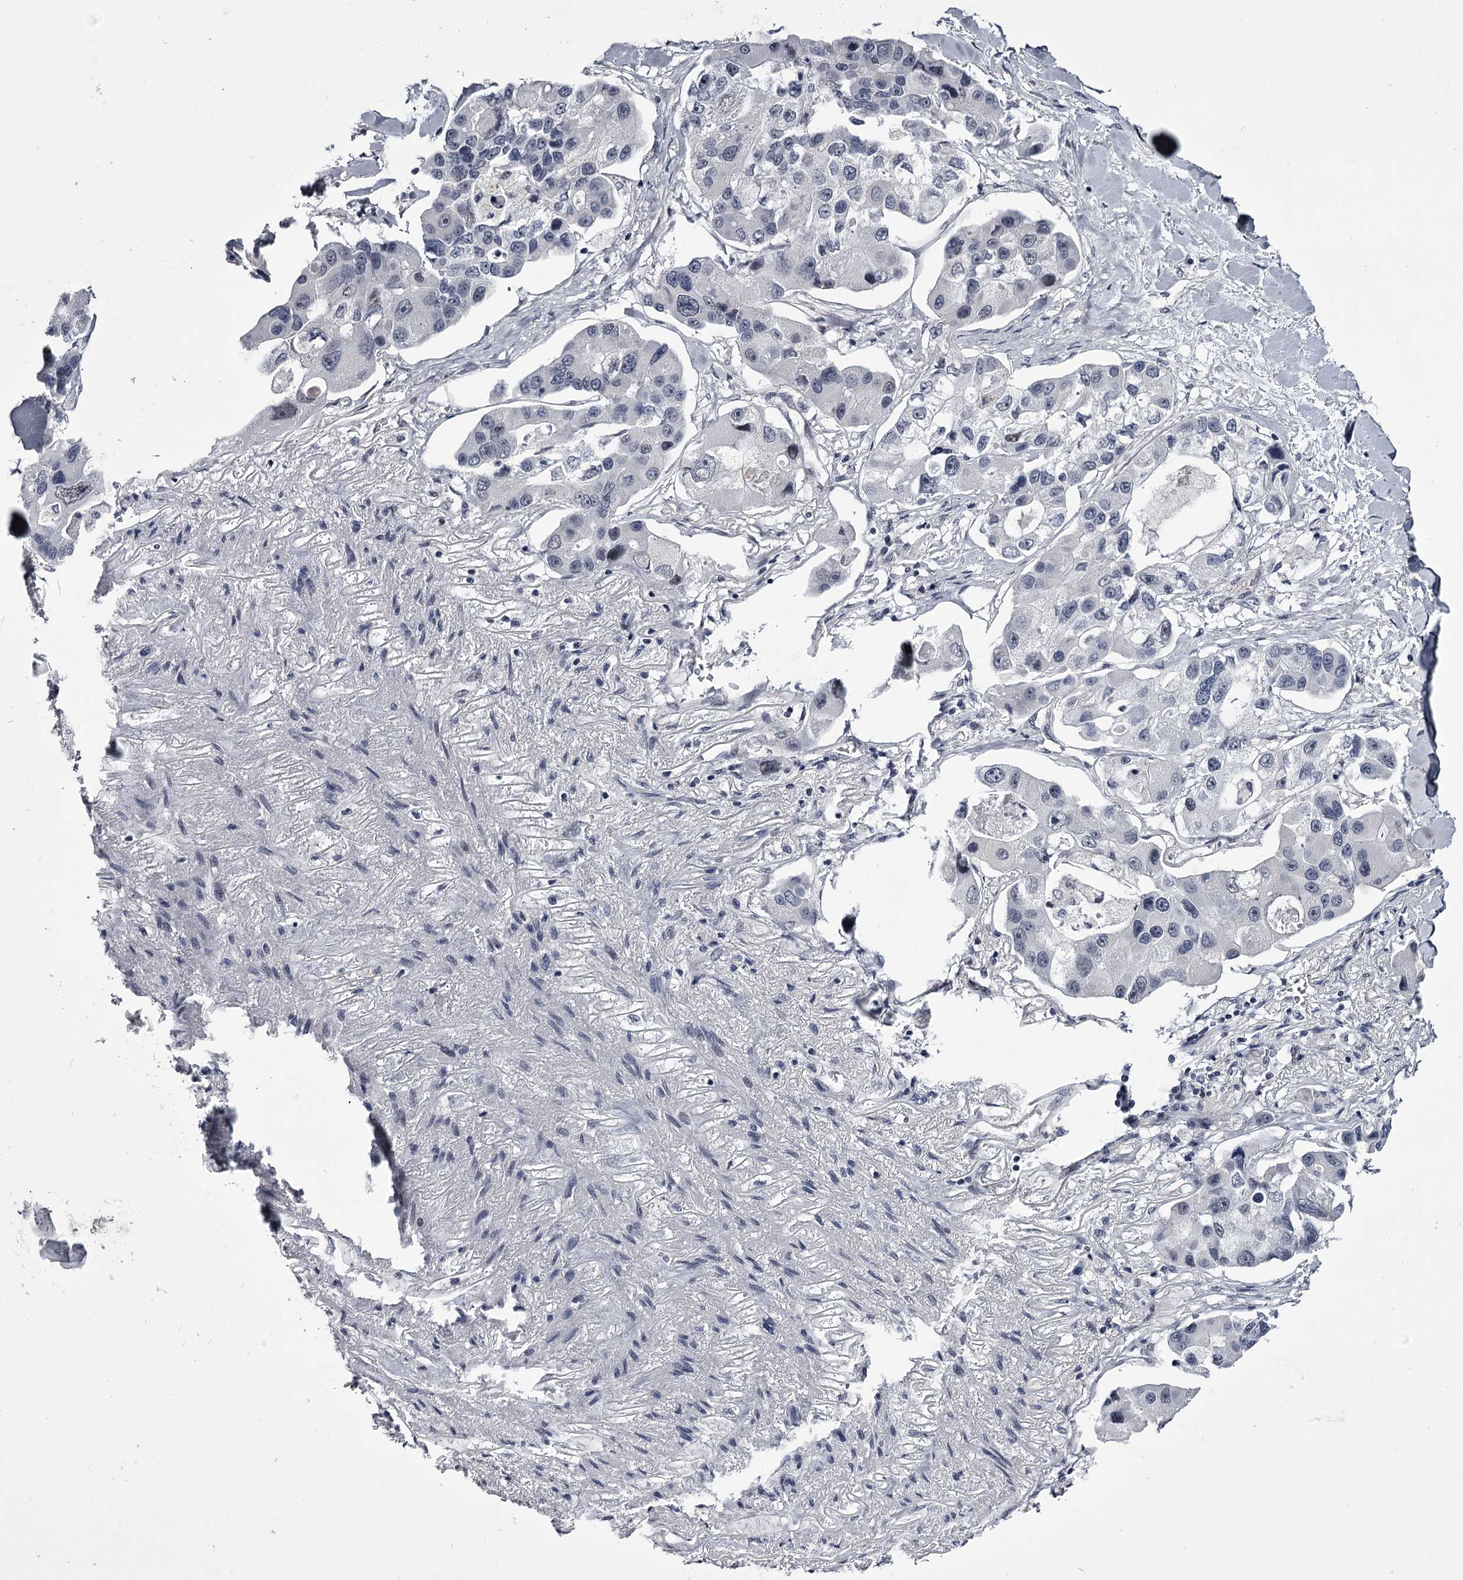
{"staining": {"intensity": "negative", "quantity": "none", "location": "none"}, "tissue": "lung cancer", "cell_type": "Tumor cells", "image_type": "cancer", "snomed": [{"axis": "morphology", "description": "Adenocarcinoma, NOS"}, {"axis": "topography", "description": "Lung"}], "caption": "The histopathology image demonstrates no staining of tumor cells in adenocarcinoma (lung).", "gene": "OVOL2", "patient": {"sex": "female", "age": 54}}